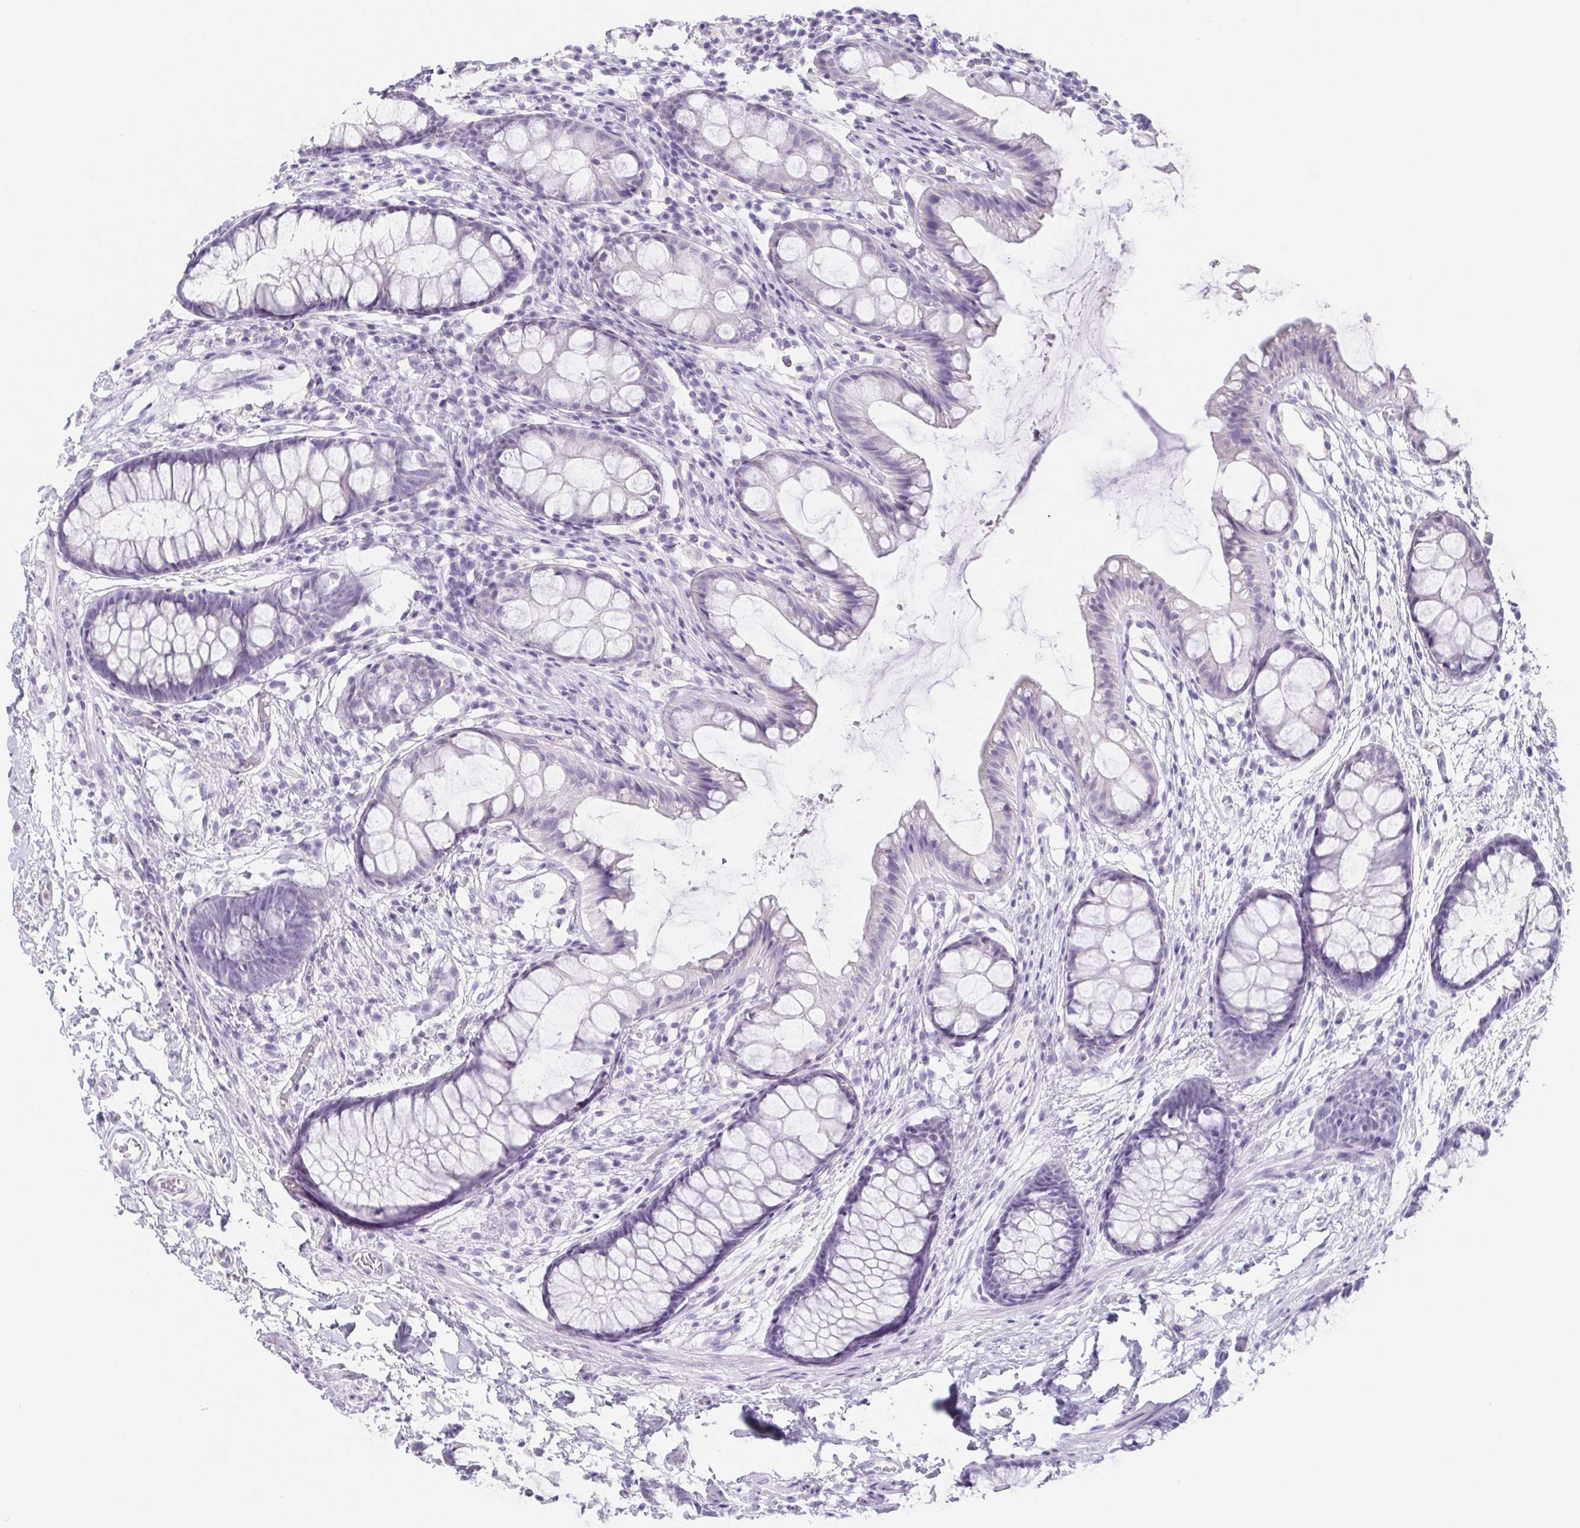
{"staining": {"intensity": "negative", "quantity": "none", "location": "none"}, "tissue": "rectum", "cell_type": "Glandular cells", "image_type": "normal", "snomed": [{"axis": "morphology", "description": "Normal tissue, NOS"}, {"axis": "topography", "description": "Rectum"}], "caption": "Histopathology image shows no significant protein expression in glandular cells of unremarkable rectum.", "gene": "HDGFL1", "patient": {"sex": "female", "age": 62}}